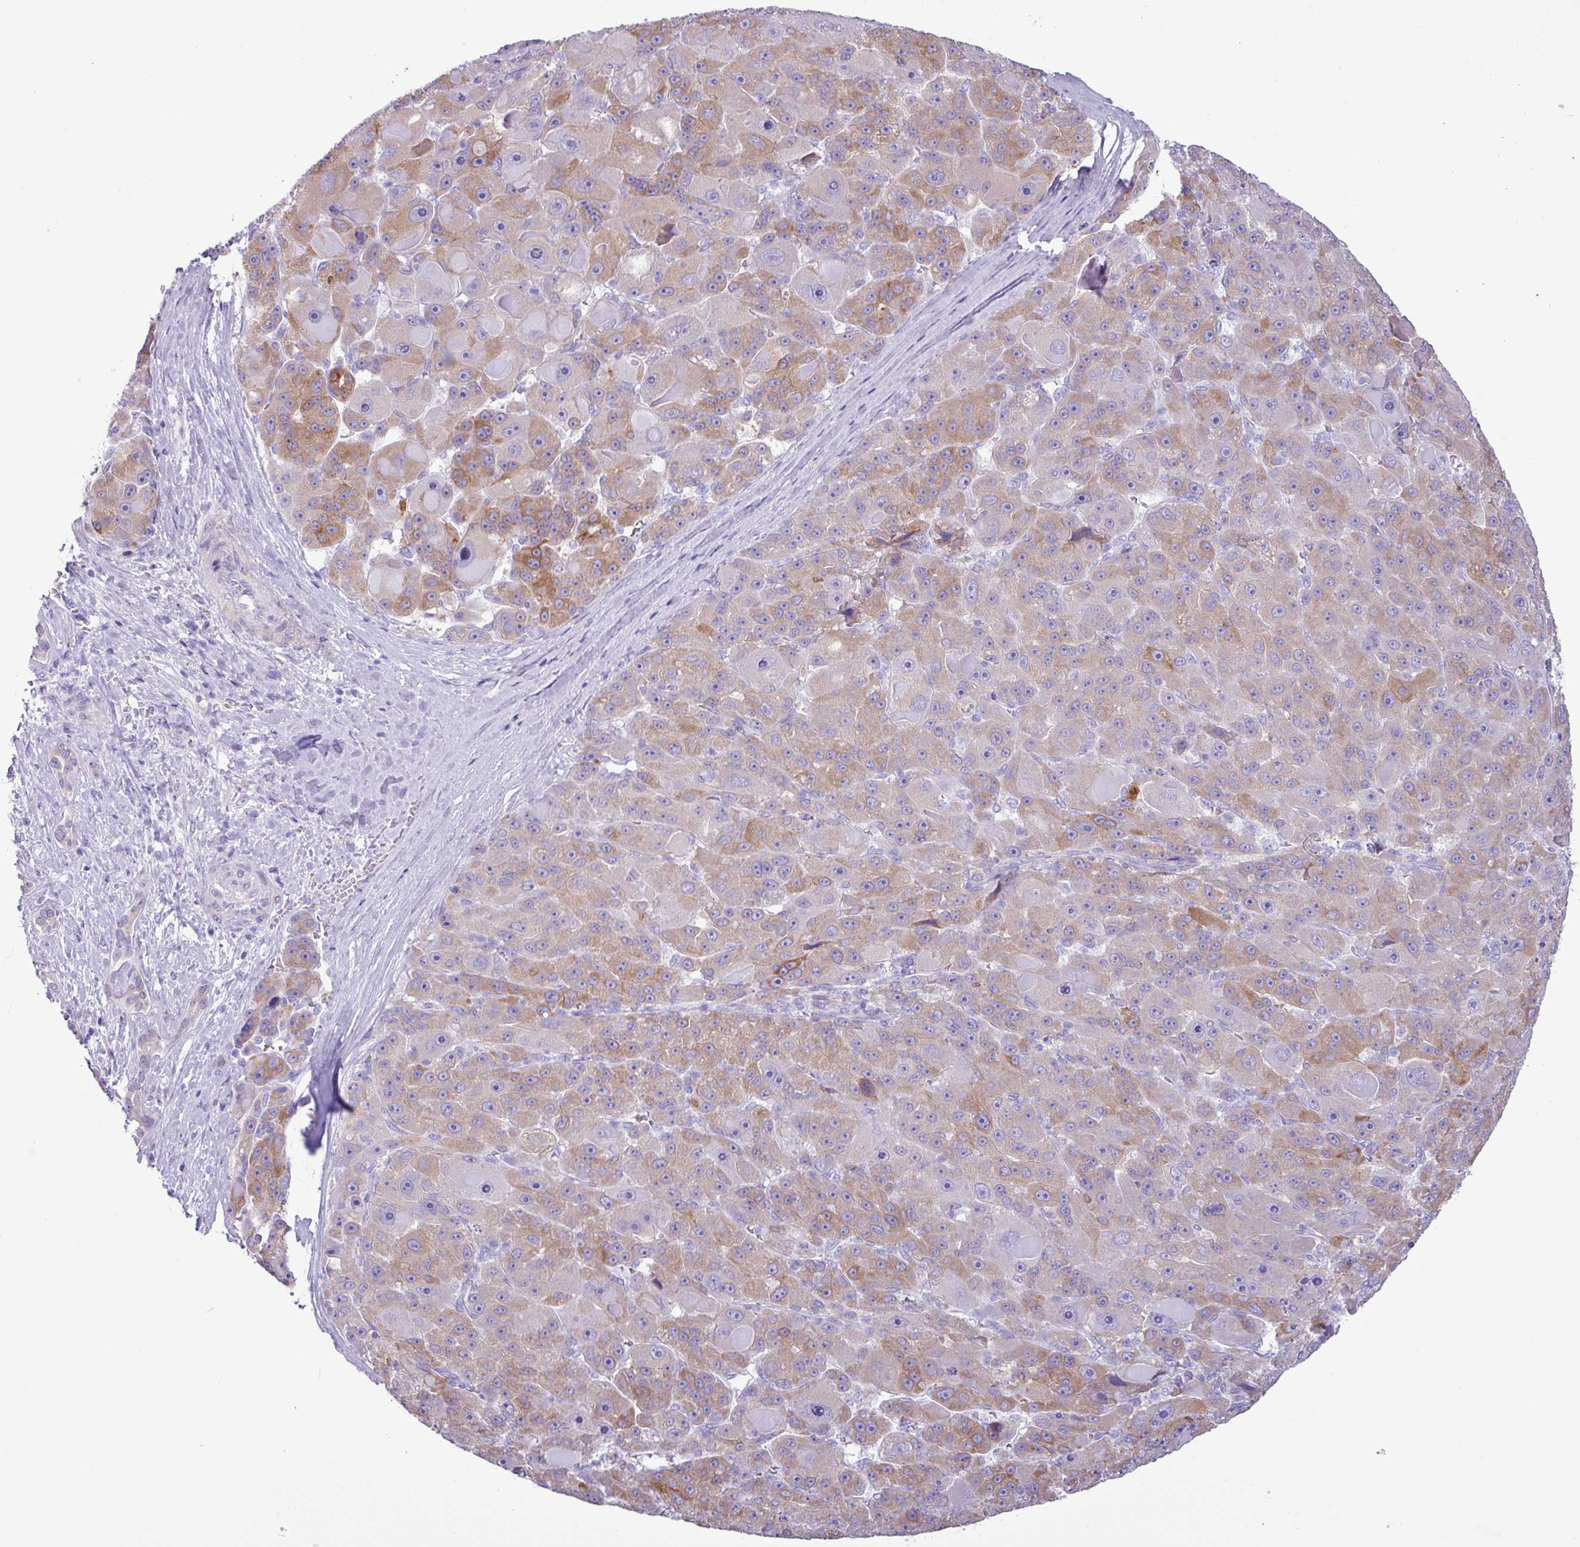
{"staining": {"intensity": "moderate", "quantity": "25%-75%", "location": "cytoplasmic/membranous"}, "tissue": "liver cancer", "cell_type": "Tumor cells", "image_type": "cancer", "snomed": [{"axis": "morphology", "description": "Carcinoma, Hepatocellular, NOS"}, {"axis": "topography", "description": "Liver"}], "caption": "Moderate cytoplasmic/membranous positivity for a protein is present in about 25%-75% of tumor cells of liver hepatocellular carcinoma using immunohistochemistry.", "gene": "SLC38A1", "patient": {"sex": "male", "age": 76}}